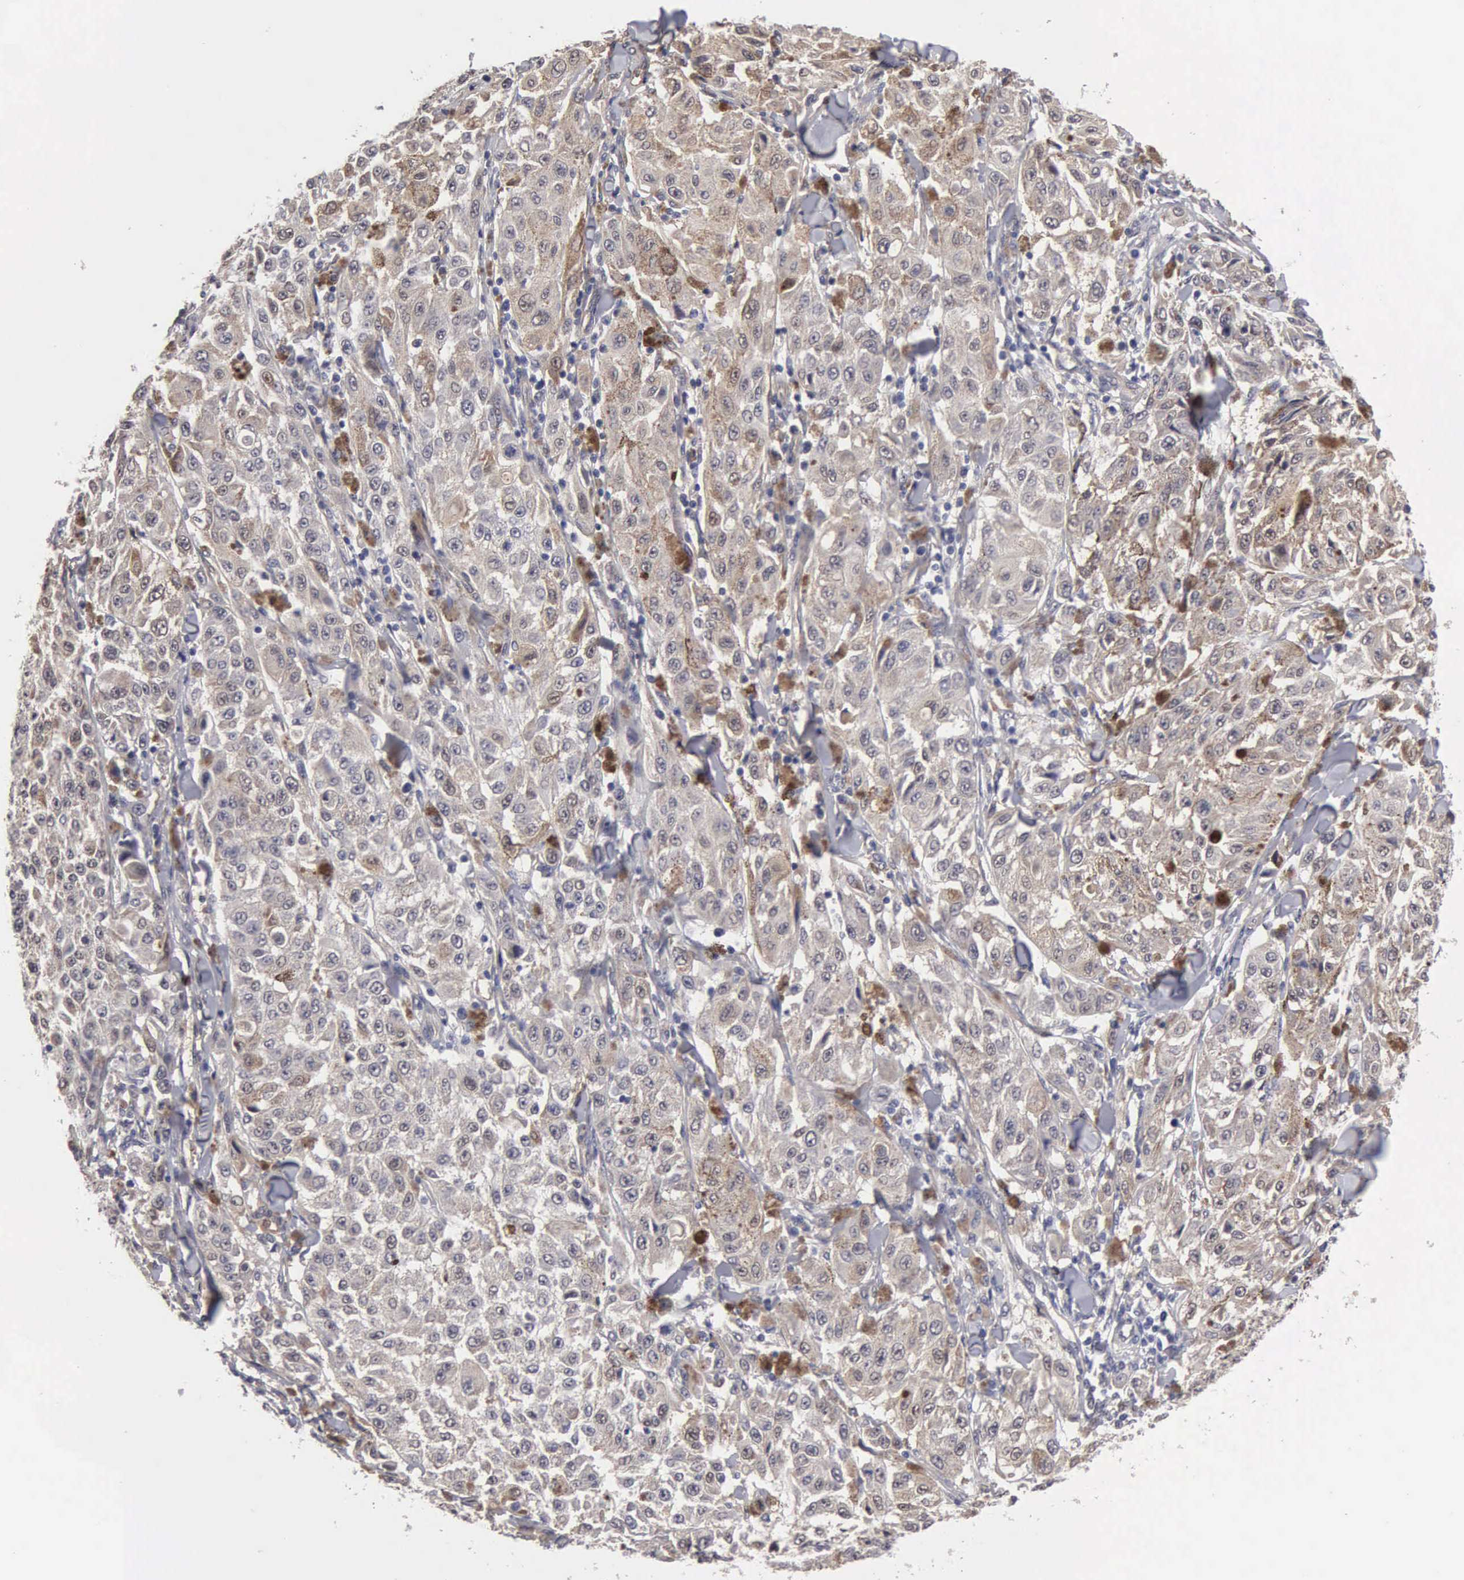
{"staining": {"intensity": "weak", "quantity": "25%-75%", "location": "cytoplasmic/membranous,nuclear"}, "tissue": "melanoma", "cell_type": "Tumor cells", "image_type": "cancer", "snomed": [{"axis": "morphology", "description": "Malignant melanoma, NOS"}, {"axis": "topography", "description": "Skin"}], "caption": "This image shows melanoma stained with immunohistochemistry (IHC) to label a protein in brown. The cytoplasmic/membranous and nuclear of tumor cells show weak positivity for the protein. Nuclei are counter-stained blue.", "gene": "ZBTB33", "patient": {"sex": "female", "age": 64}}